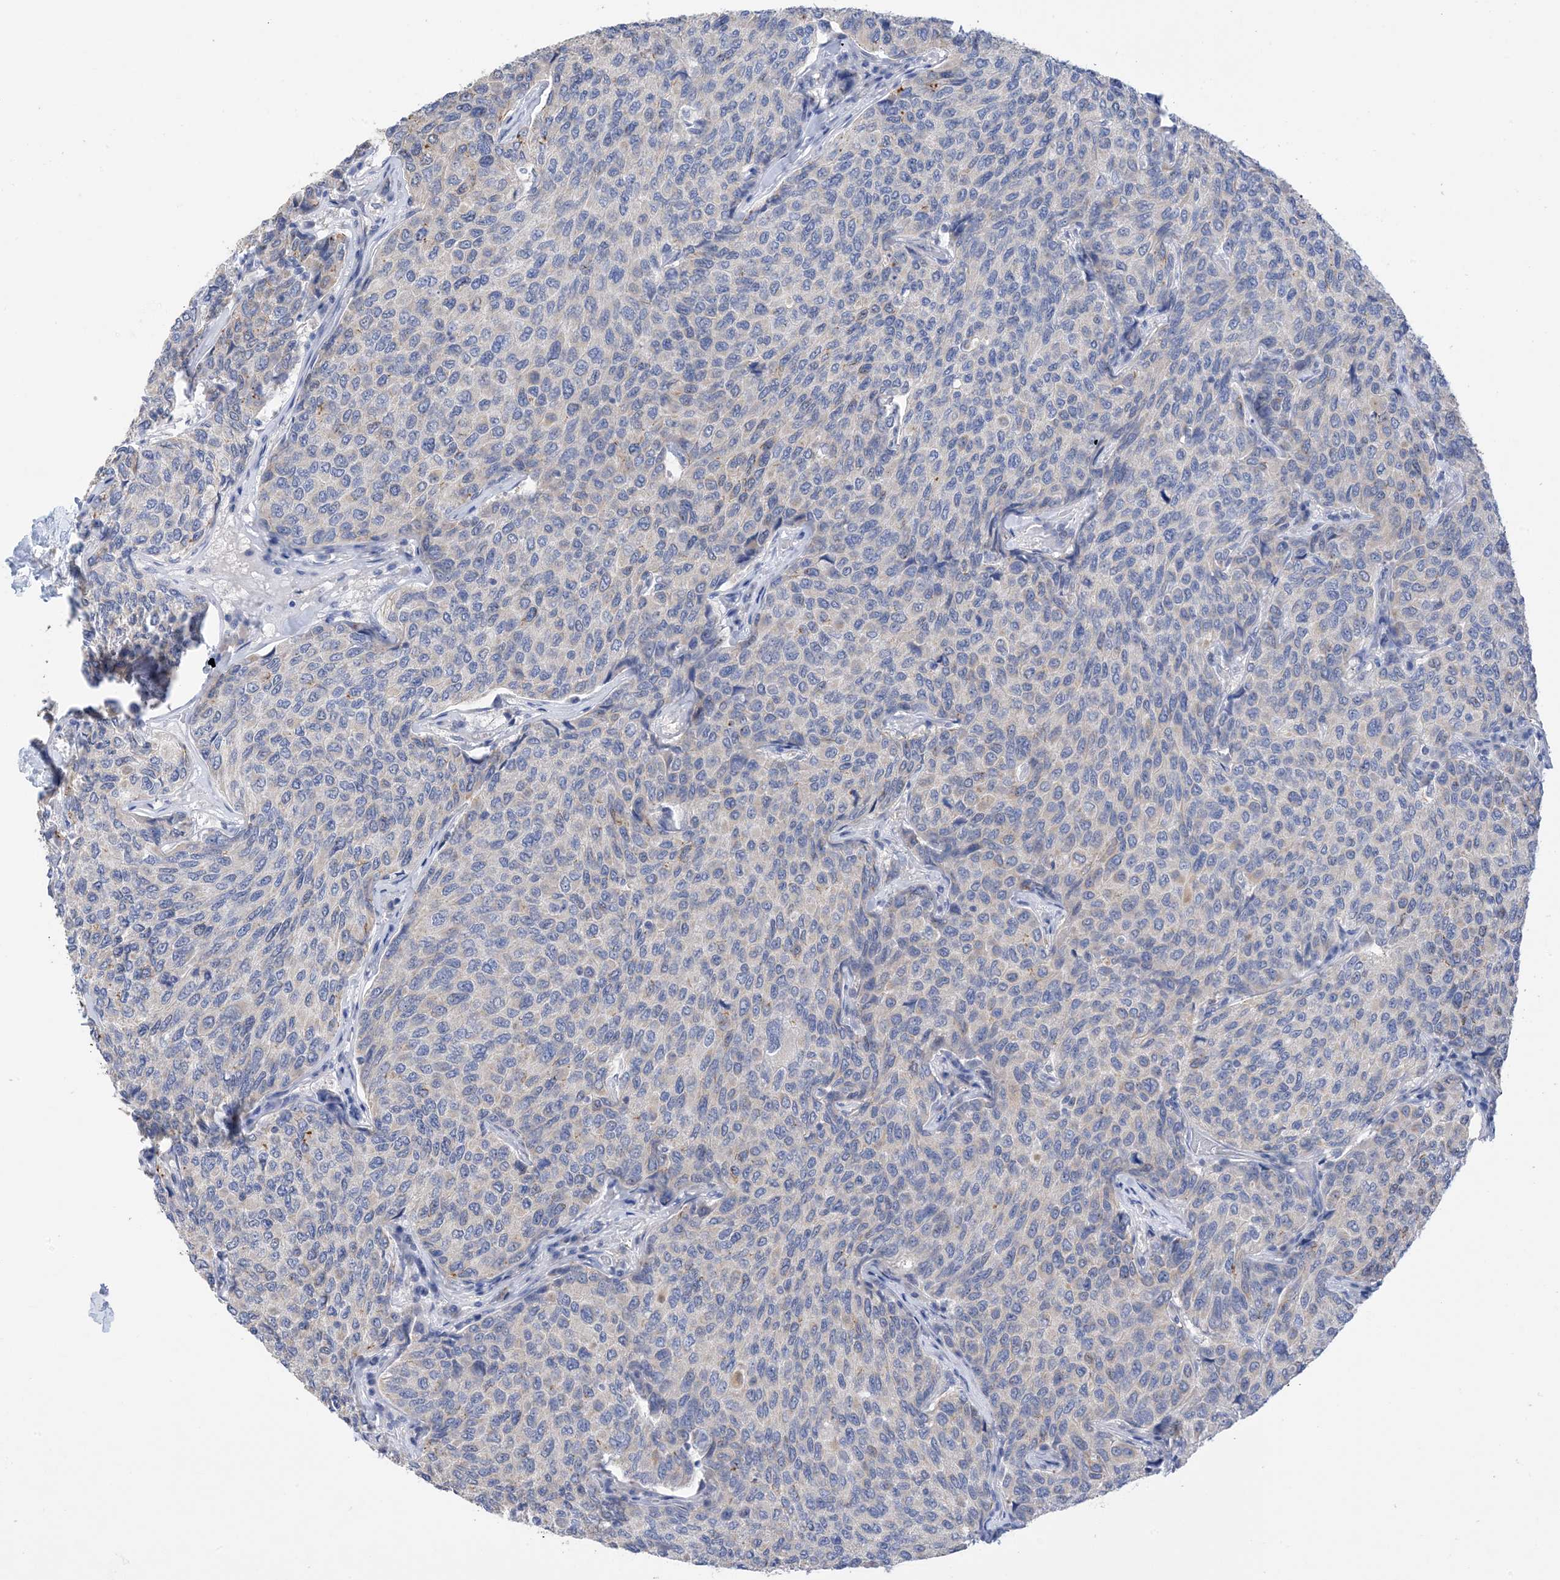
{"staining": {"intensity": "negative", "quantity": "none", "location": "none"}, "tissue": "breast cancer", "cell_type": "Tumor cells", "image_type": "cancer", "snomed": [{"axis": "morphology", "description": "Duct carcinoma"}, {"axis": "topography", "description": "Breast"}], "caption": "IHC histopathology image of intraductal carcinoma (breast) stained for a protein (brown), which displays no expression in tumor cells.", "gene": "PLK4", "patient": {"sex": "female", "age": 55}}